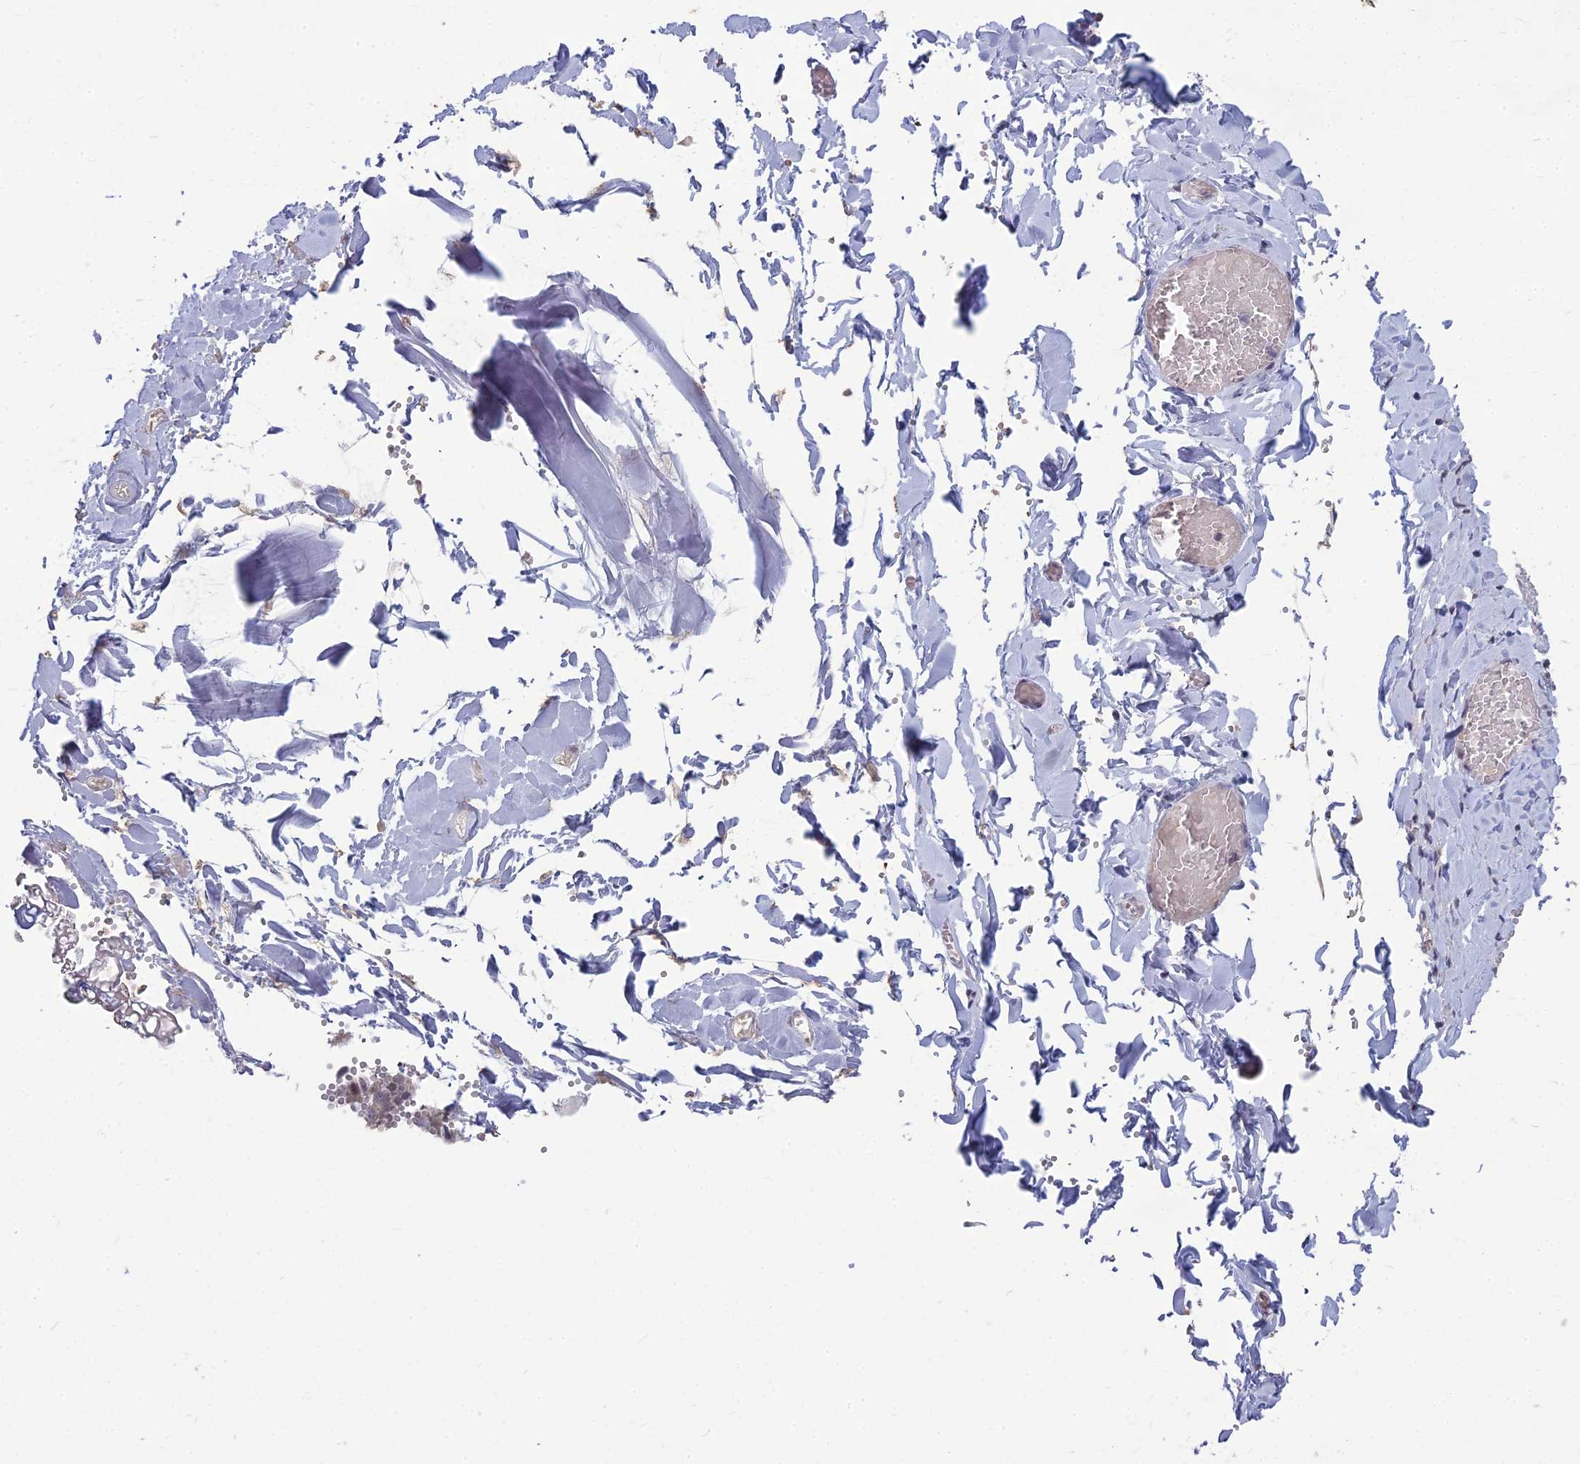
{"staining": {"intensity": "negative", "quantity": "none", "location": "none"}, "tissue": "adipose tissue", "cell_type": "Adipocytes", "image_type": "normal", "snomed": [{"axis": "morphology", "description": "Normal tissue, NOS"}, {"axis": "topography", "description": "Gallbladder"}, {"axis": "topography", "description": "Peripheral nerve tissue"}], "caption": "The histopathology image exhibits no significant staining in adipocytes of adipose tissue.", "gene": "KAT7", "patient": {"sex": "male", "age": 38}}